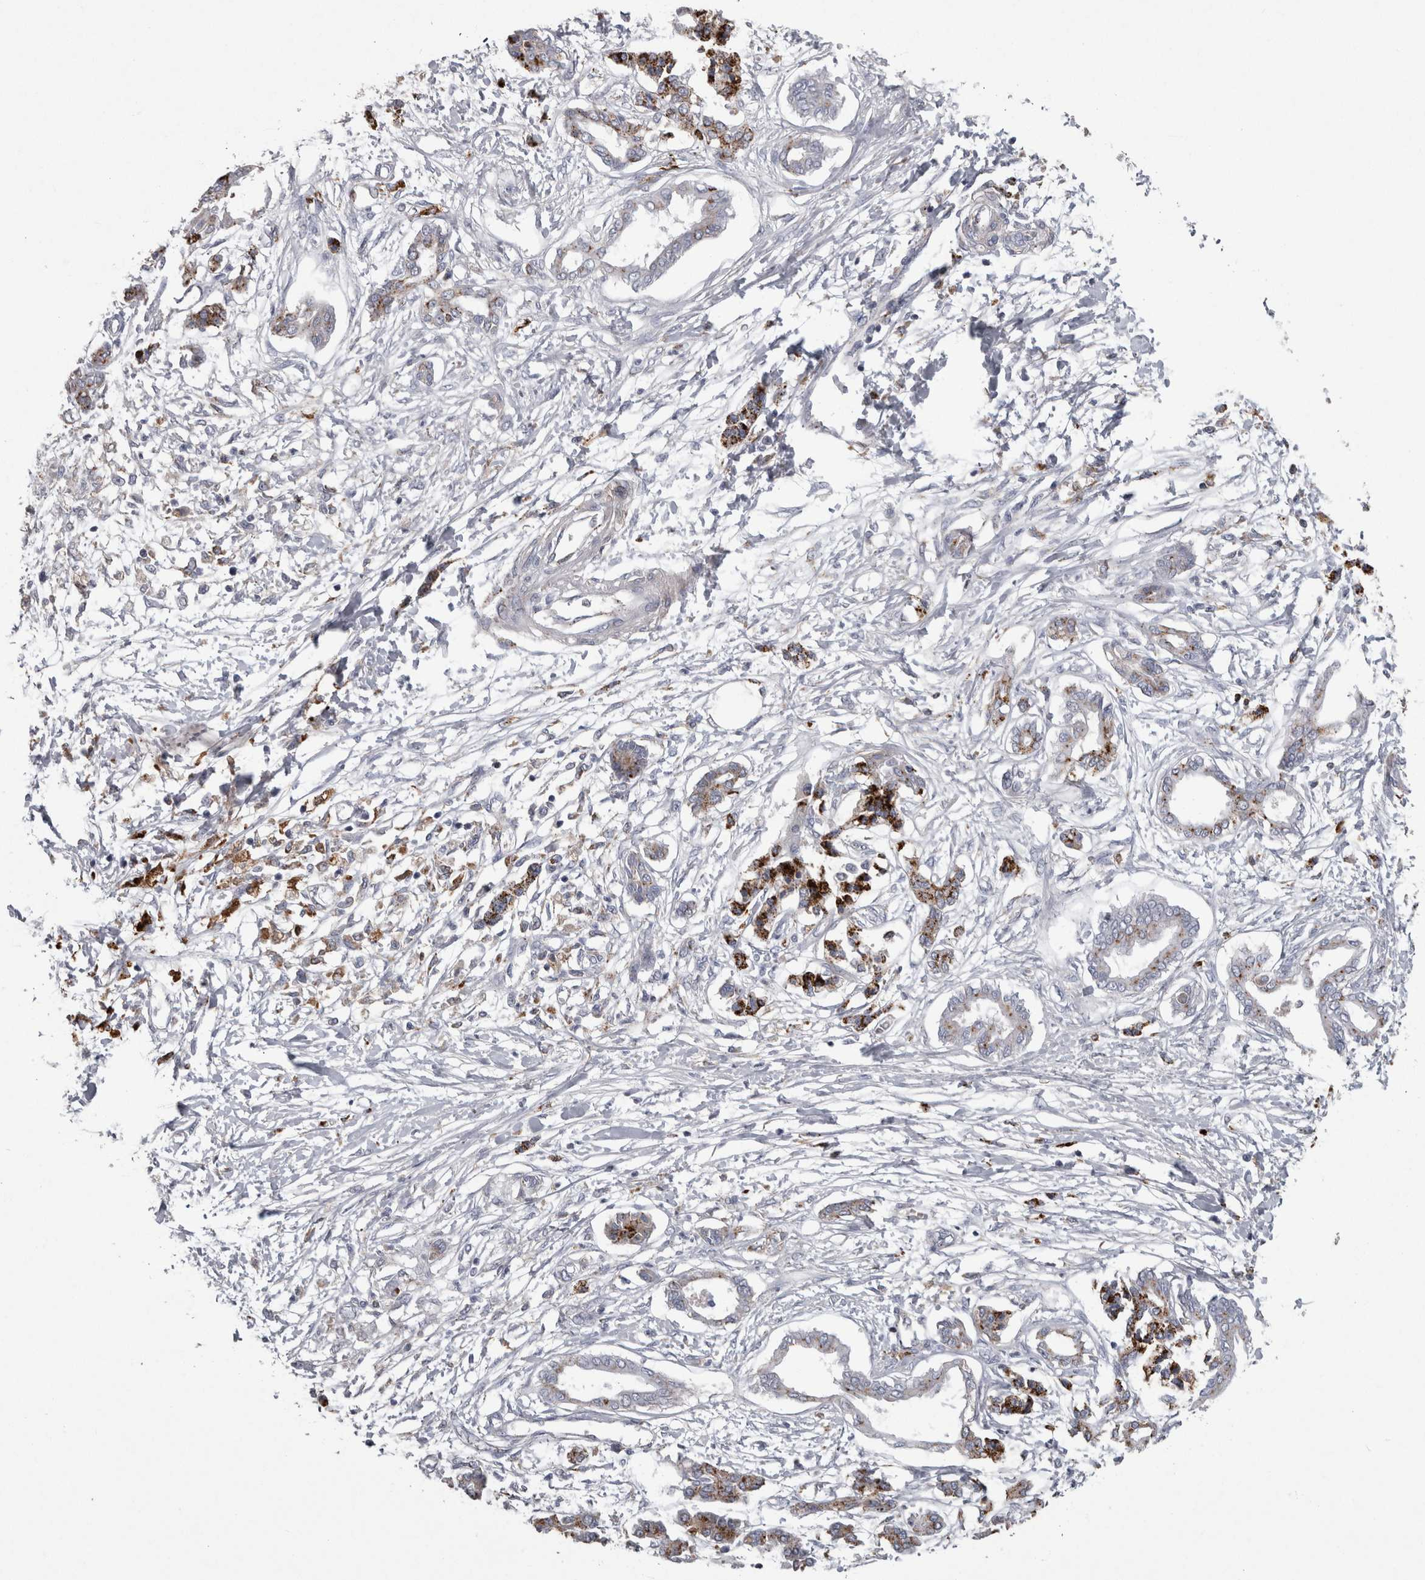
{"staining": {"intensity": "moderate", "quantity": "<25%", "location": "cytoplasmic/membranous"}, "tissue": "pancreatic cancer", "cell_type": "Tumor cells", "image_type": "cancer", "snomed": [{"axis": "morphology", "description": "Adenocarcinoma, NOS"}, {"axis": "topography", "description": "Pancreas"}], "caption": "This is a photomicrograph of IHC staining of adenocarcinoma (pancreatic), which shows moderate staining in the cytoplasmic/membranous of tumor cells.", "gene": "DPP7", "patient": {"sex": "male", "age": 56}}